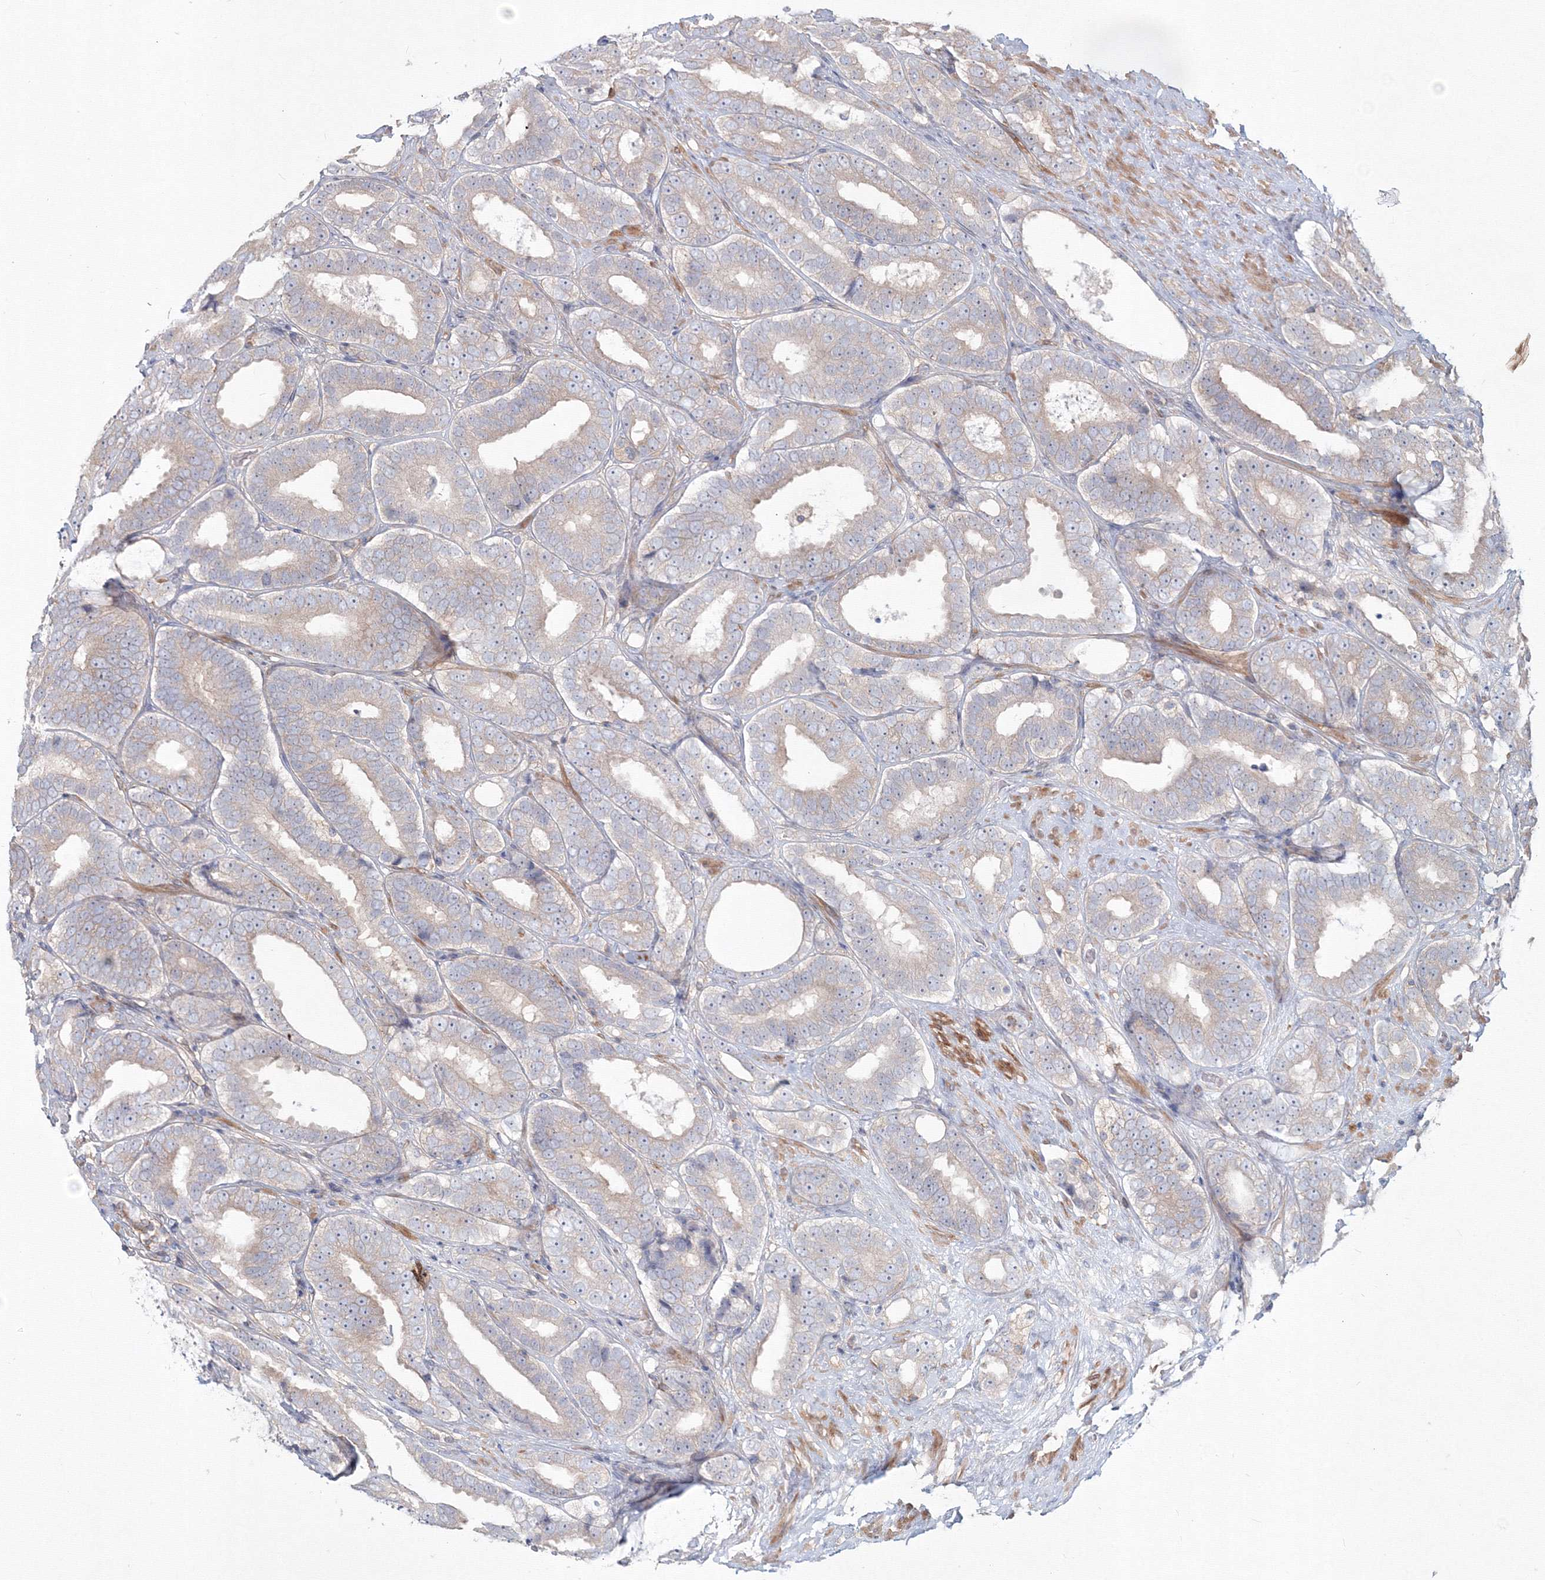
{"staining": {"intensity": "weak", "quantity": "<25%", "location": "cytoplasmic/membranous"}, "tissue": "prostate cancer", "cell_type": "Tumor cells", "image_type": "cancer", "snomed": [{"axis": "morphology", "description": "Adenocarcinoma, High grade"}, {"axis": "topography", "description": "Prostate"}], "caption": "A photomicrograph of prostate high-grade adenocarcinoma stained for a protein shows no brown staining in tumor cells.", "gene": "SH3PXD2A", "patient": {"sex": "male", "age": 56}}